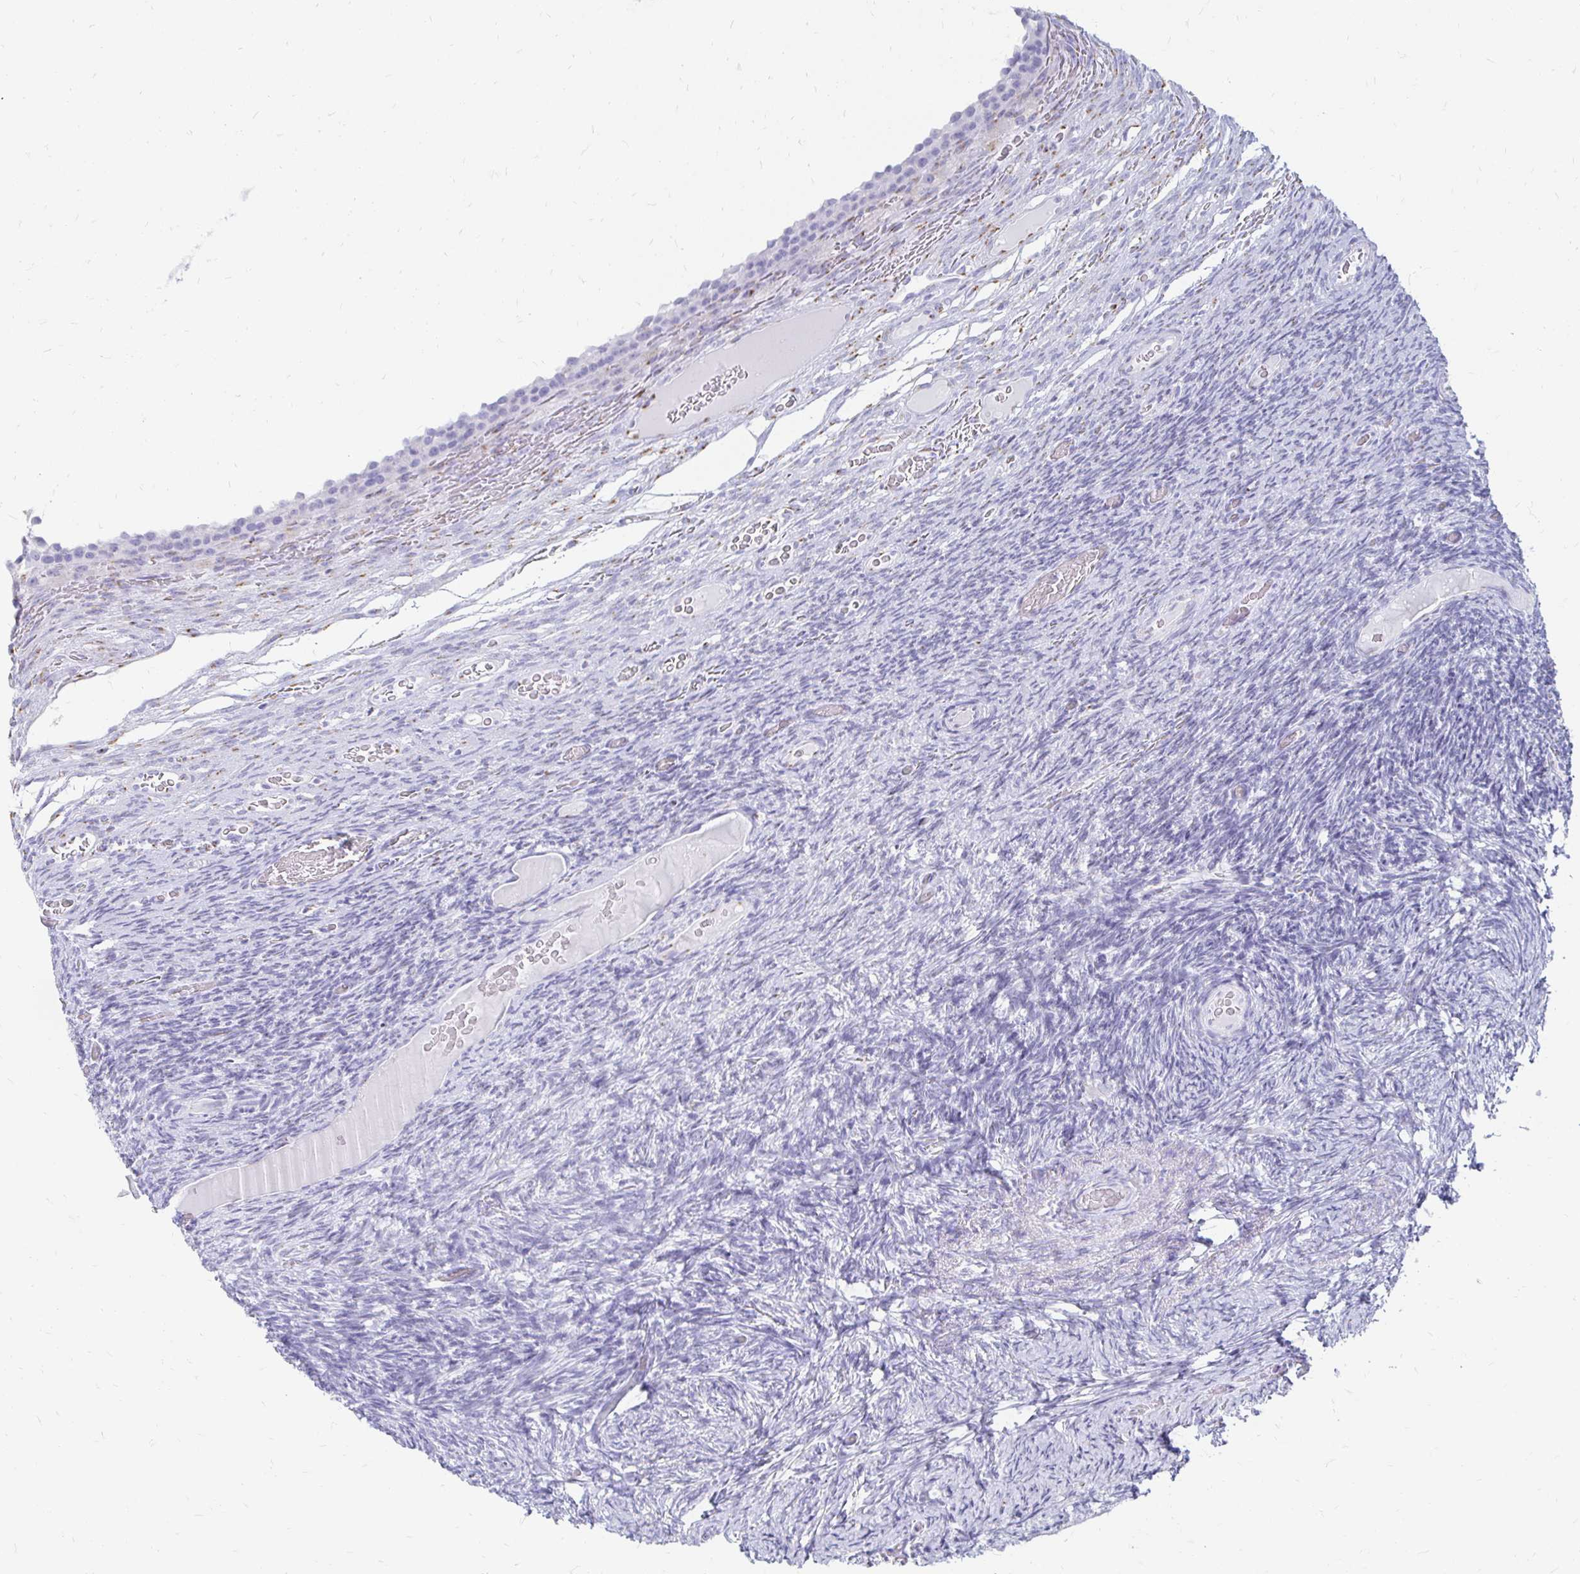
{"staining": {"intensity": "negative", "quantity": "none", "location": "none"}, "tissue": "ovary", "cell_type": "Ovarian stroma cells", "image_type": "normal", "snomed": [{"axis": "morphology", "description": "Normal tissue, NOS"}, {"axis": "topography", "description": "Ovary"}], "caption": "The image reveals no staining of ovarian stroma cells in benign ovary. The staining was performed using DAB (3,3'-diaminobenzidine) to visualize the protein expression in brown, while the nuclei were stained in blue with hematoxylin (Magnification: 20x).", "gene": "PAGE4", "patient": {"sex": "female", "age": 34}}